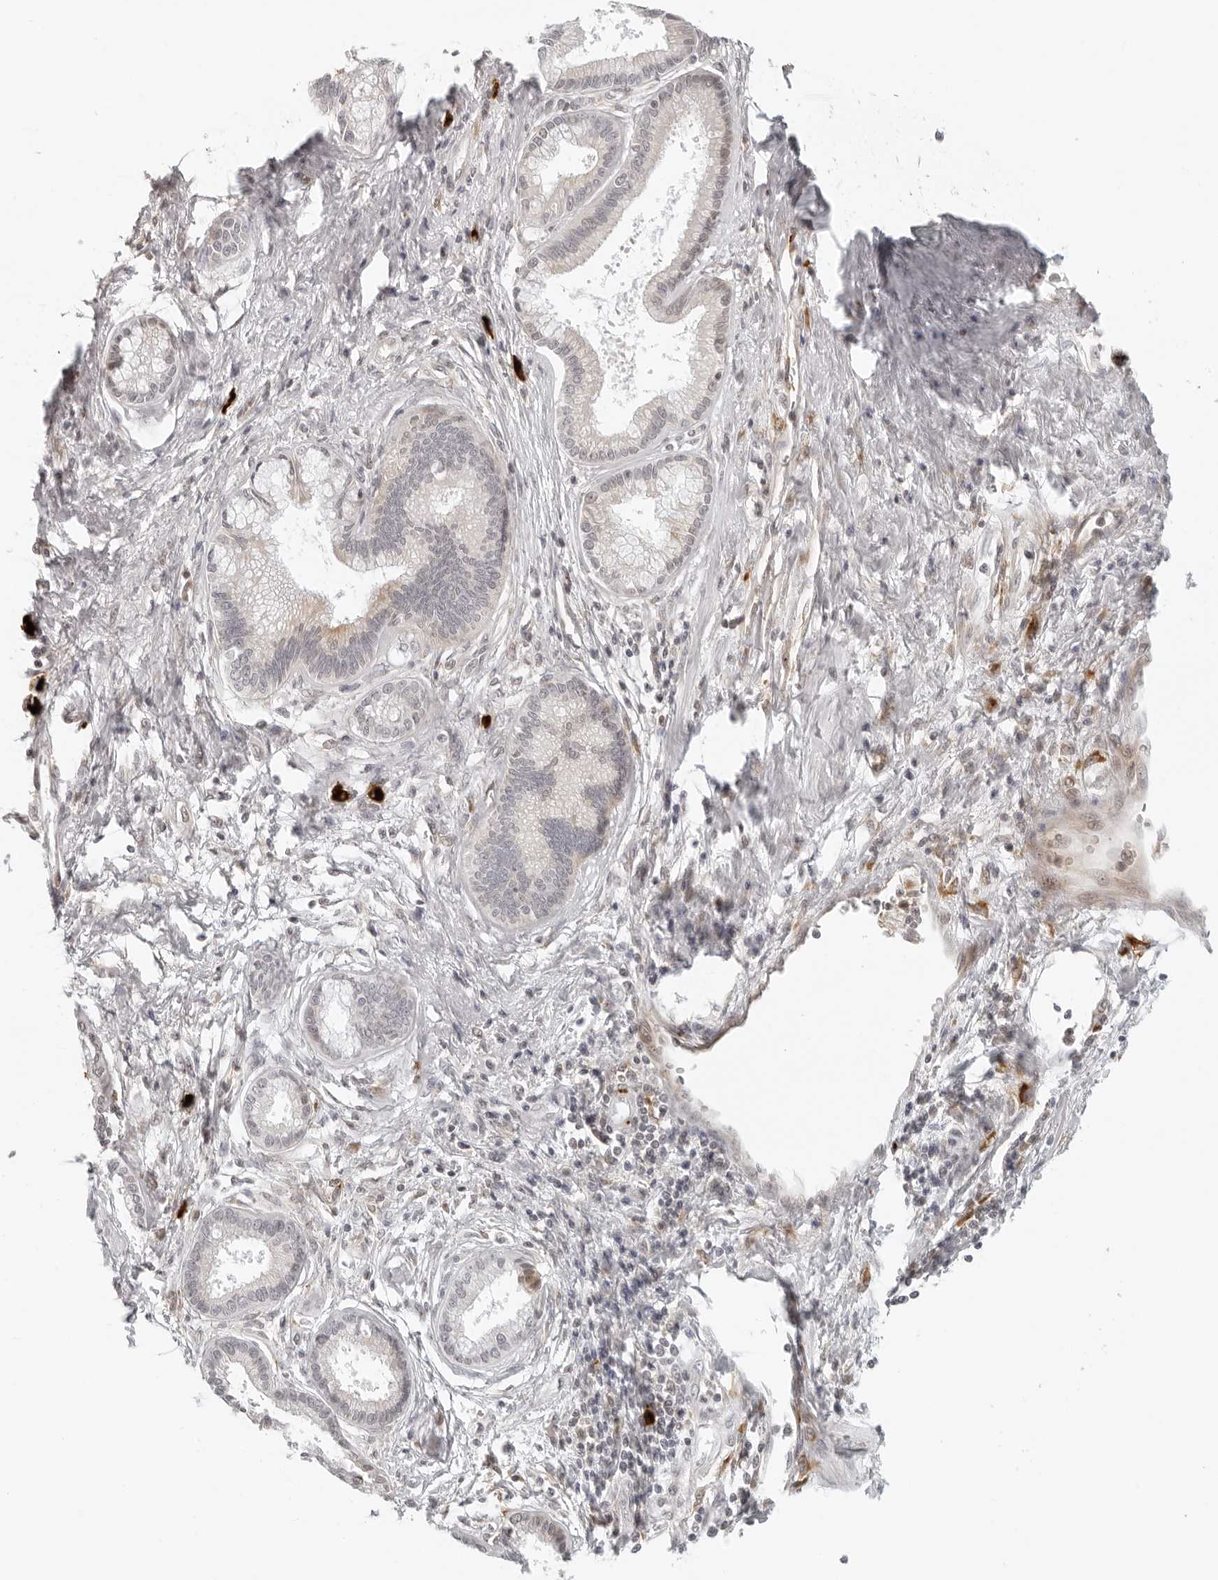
{"staining": {"intensity": "weak", "quantity": "25%-75%", "location": "cytoplasmic/membranous"}, "tissue": "pancreatic cancer", "cell_type": "Tumor cells", "image_type": "cancer", "snomed": [{"axis": "morphology", "description": "Adenocarcinoma, NOS"}, {"axis": "topography", "description": "Pancreas"}], "caption": "Tumor cells reveal low levels of weak cytoplasmic/membranous positivity in approximately 25%-75% of cells in adenocarcinoma (pancreatic).", "gene": "ZNF678", "patient": {"sex": "male", "age": 59}}